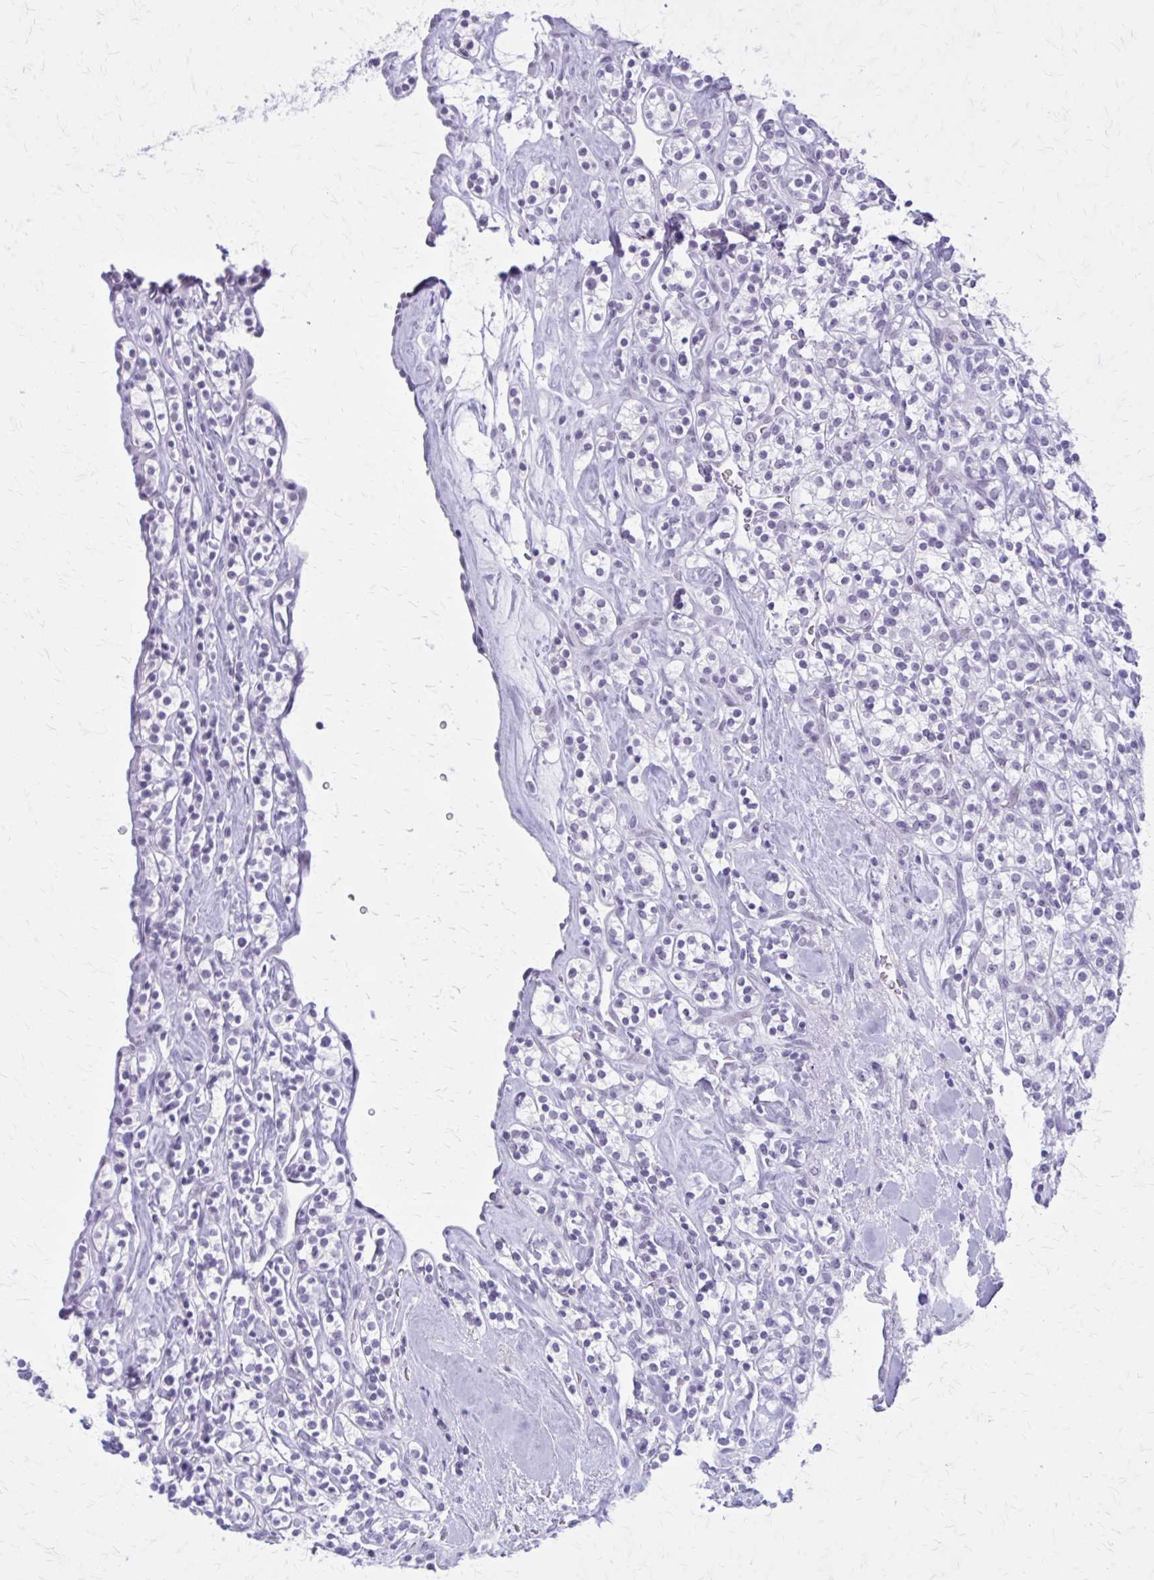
{"staining": {"intensity": "negative", "quantity": "none", "location": "none"}, "tissue": "renal cancer", "cell_type": "Tumor cells", "image_type": "cancer", "snomed": [{"axis": "morphology", "description": "Adenocarcinoma, NOS"}, {"axis": "topography", "description": "Kidney"}], "caption": "IHC photomicrograph of human renal adenocarcinoma stained for a protein (brown), which shows no expression in tumor cells.", "gene": "GAD1", "patient": {"sex": "male", "age": 77}}